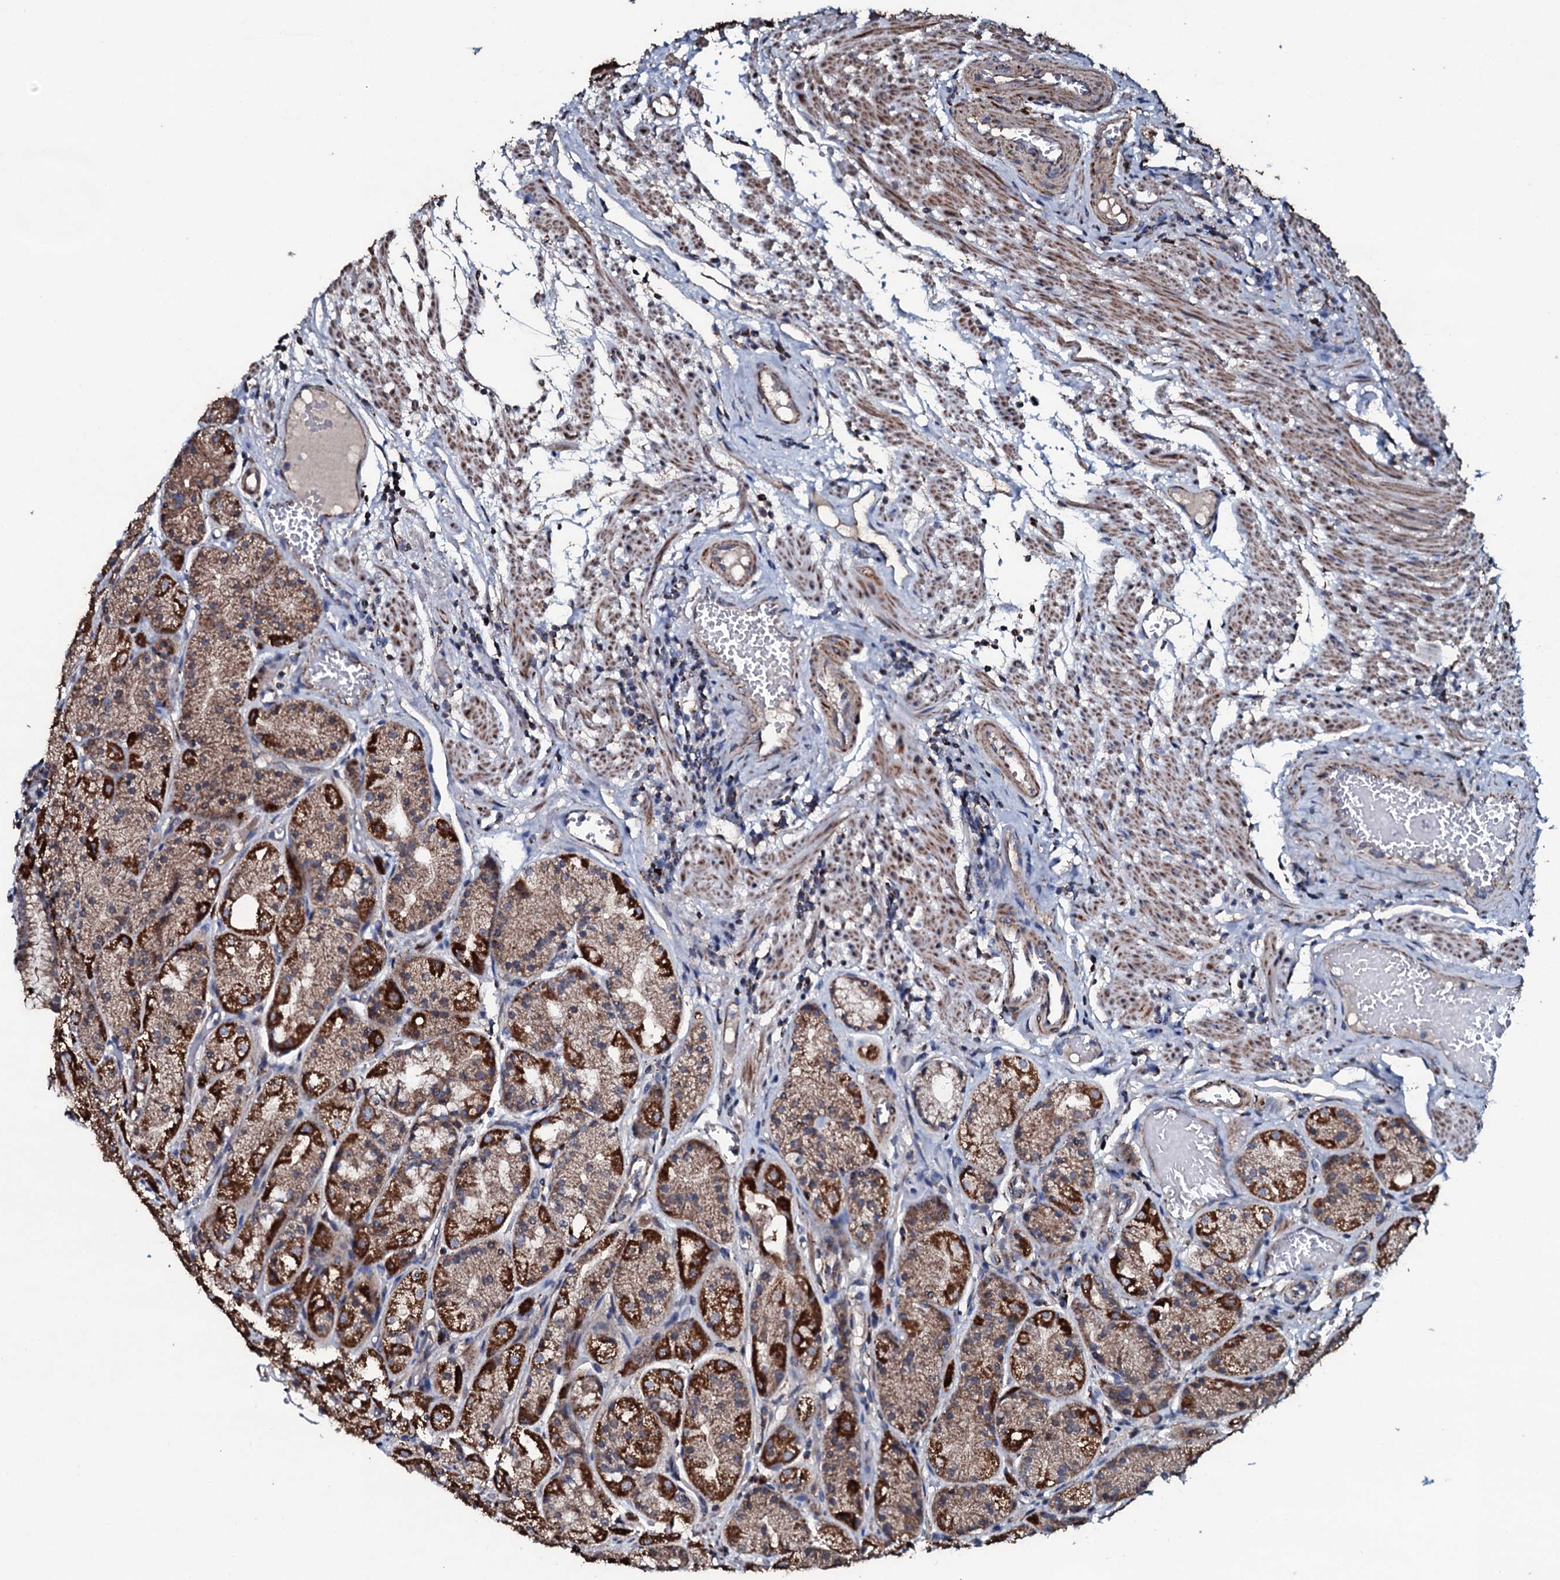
{"staining": {"intensity": "strong", "quantity": ">75%", "location": "cytoplasmic/membranous"}, "tissue": "stomach", "cell_type": "Glandular cells", "image_type": "normal", "snomed": [{"axis": "morphology", "description": "Normal tissue, NOS"}, {"axis": "topography", "description": "Stomach, upper"}], "caption": "Immunohistochemical staining of unremarkable human stomach reveals strong cytoplasmic/membranous protein staining in approximately >75% of glandular cells.", "gene": "DYNC2I2", "patient": {"sex": "male", "age": 72}}